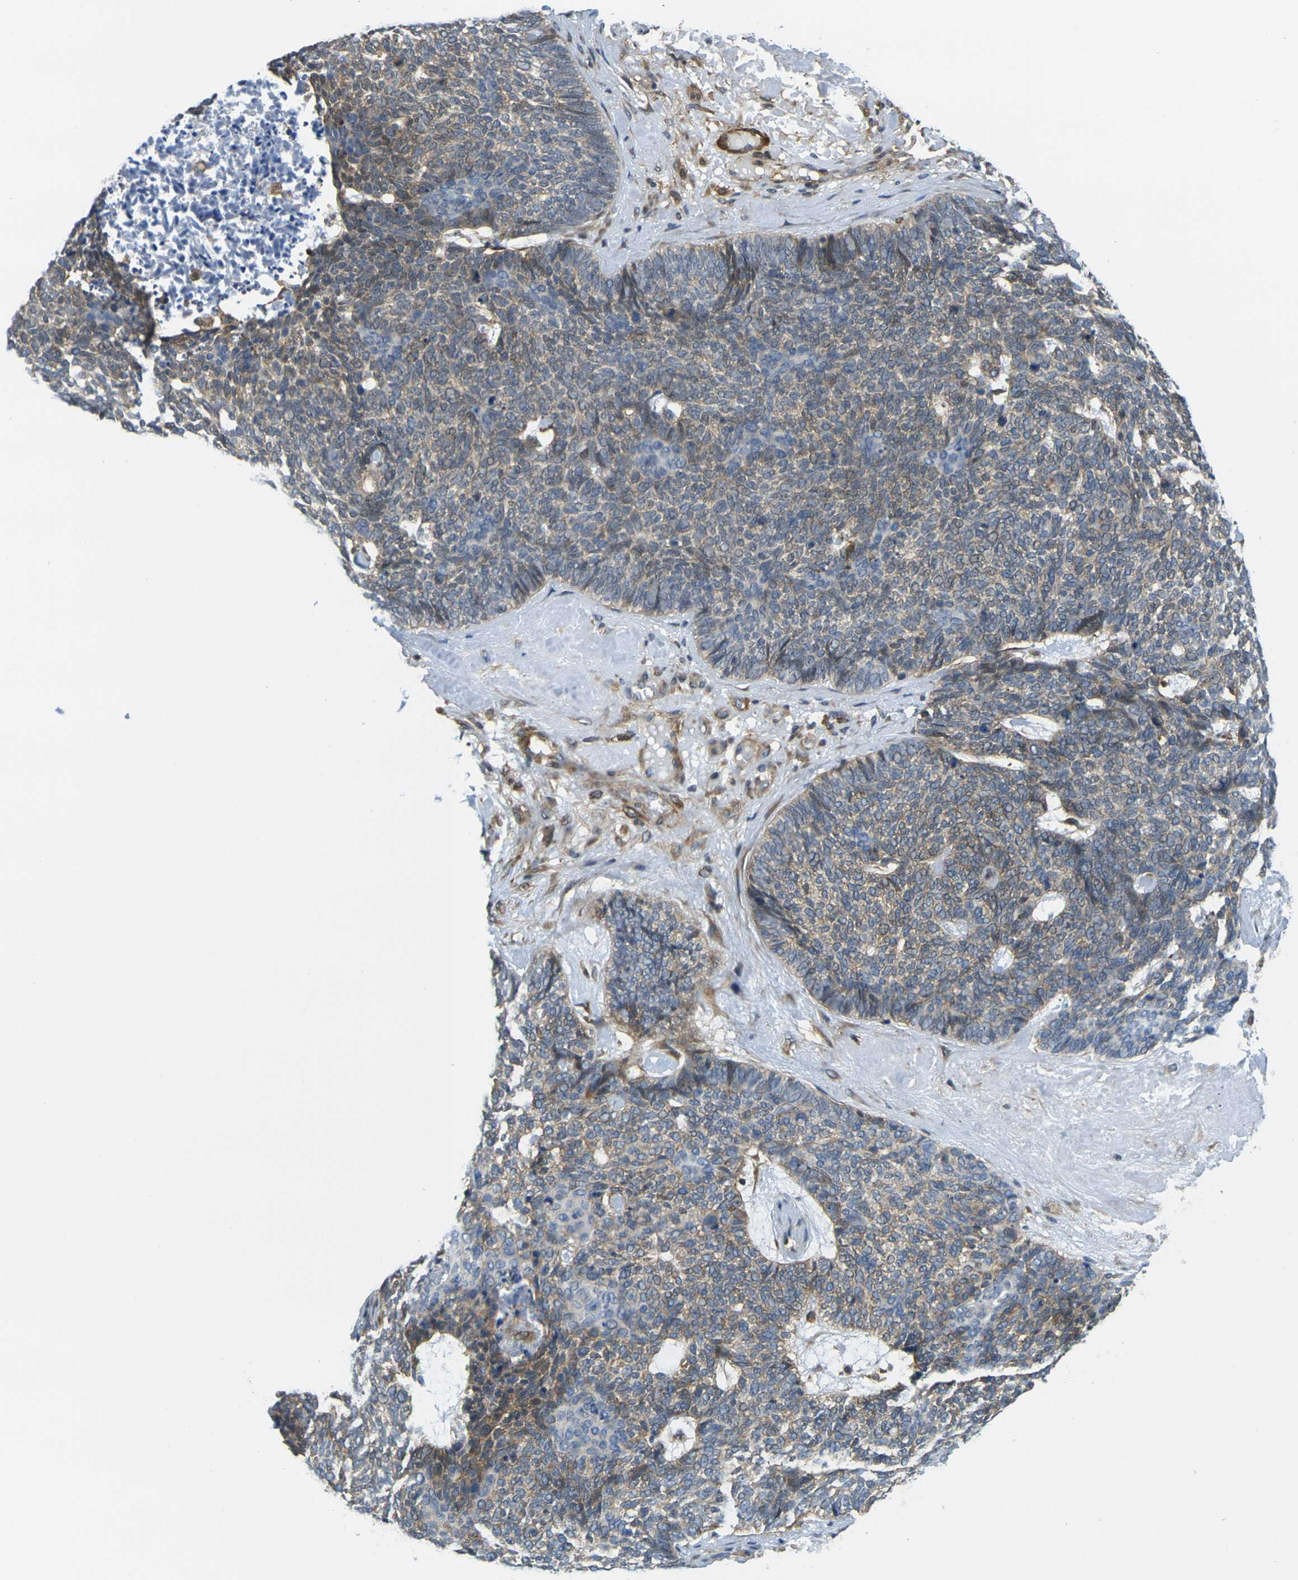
{"staining": {"intensity": "moderate", "quantity": "25%-75%", "location": "cytoplasmic/membranous"}, "tissue": "skin cancer", "cell_type": "Tumor cells", "image_type": "cancer", "snomed": [{"axis": "morphology", "description": "Basal cell carcinoma"}, {"axis": "topography", "description": "Skin"}], "caption": "Protein staining of skin cancer (basal cell carcinoma) tissue exhibits moderate cytoplasmic/membranous positivity in approximately 25%-75% of tumor cells.", "gene": "LASP1", "patient": {"sex": "female", "age": 84}}